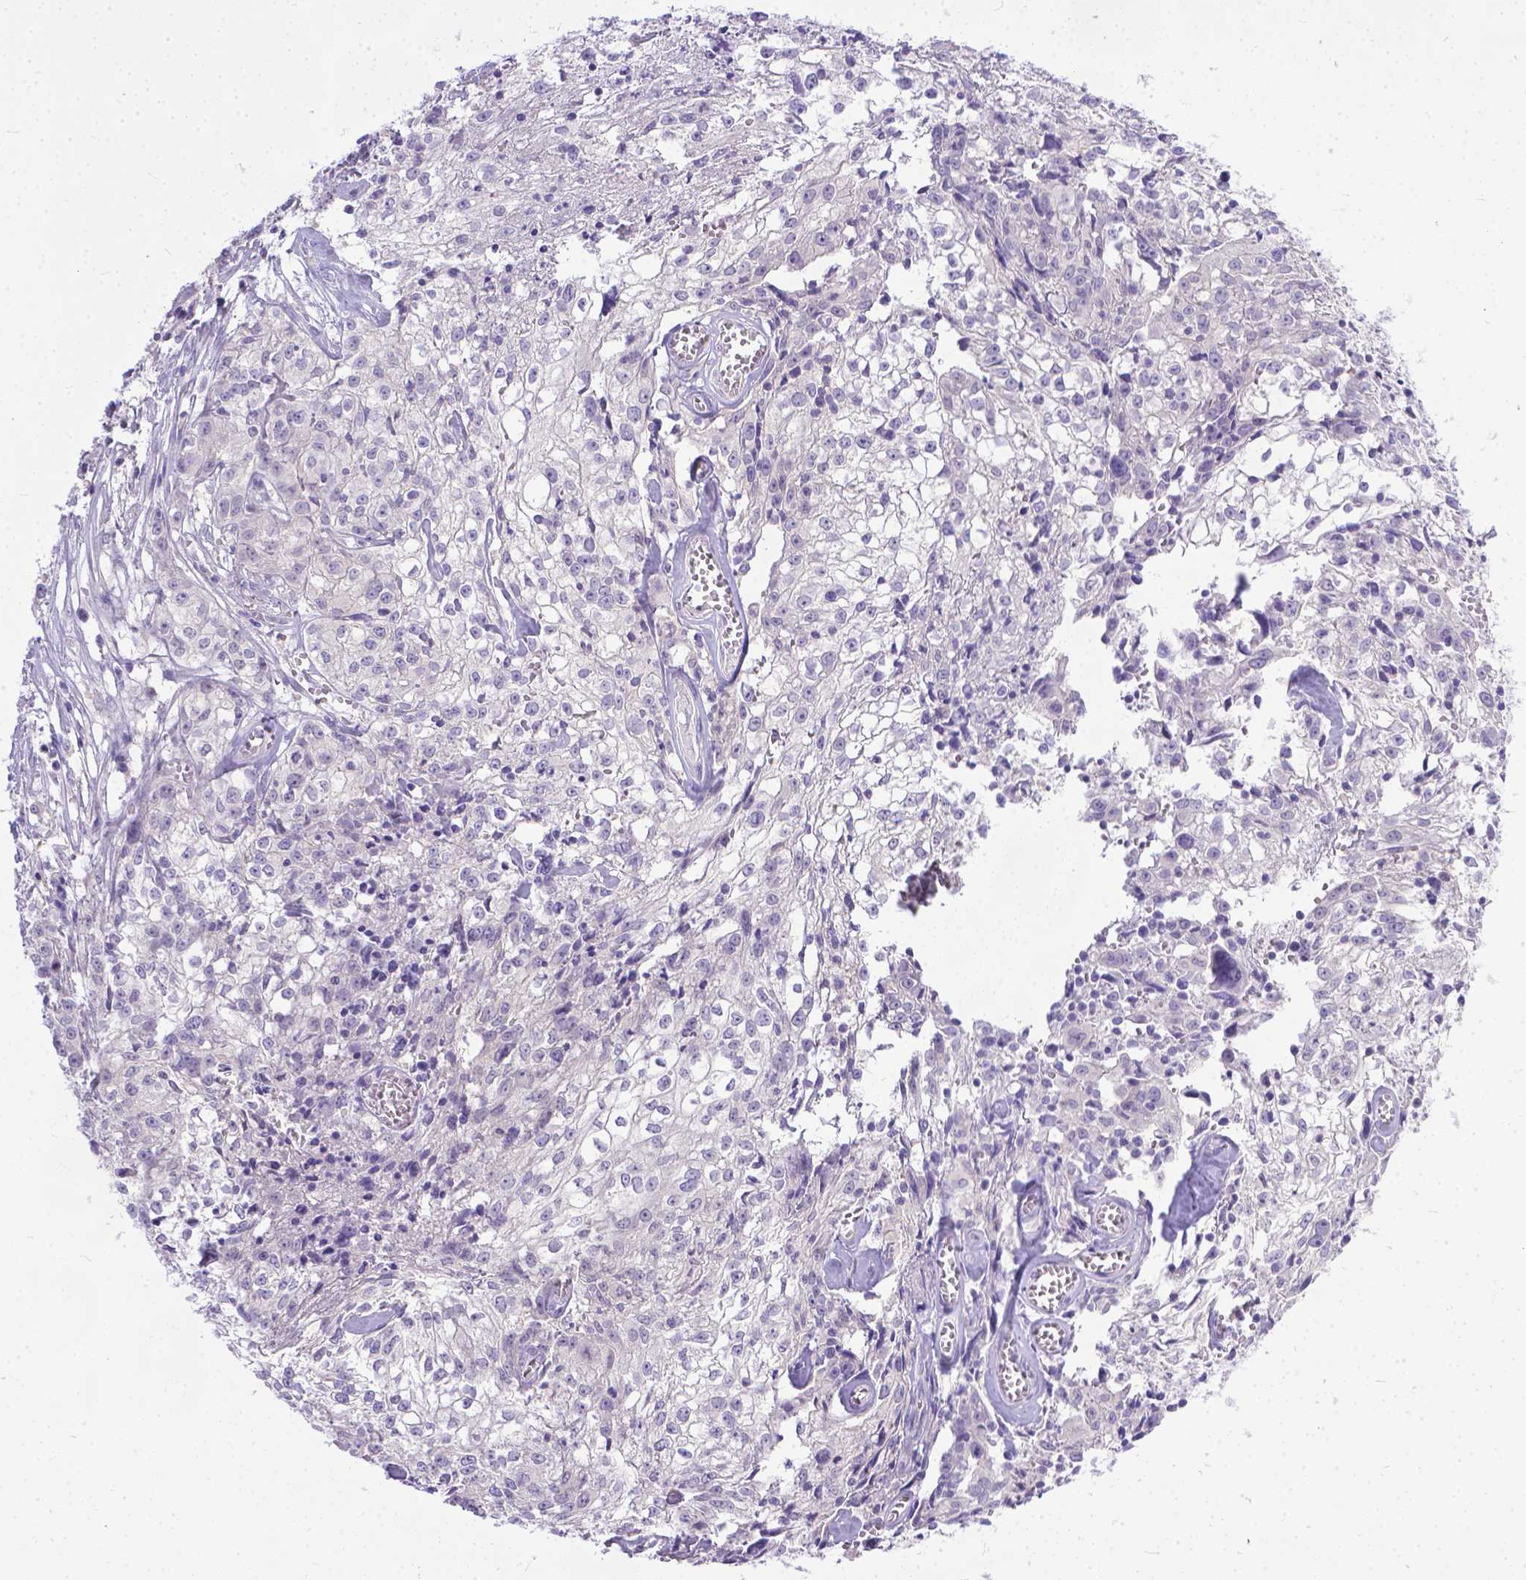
{"staining": {"intensity": "negative", "quantity": "none", "location": "none"}, "tissue": "cervical cancer", "cell_type": "Tumor cells", "image_type": "cancer", "snomed": [{"axis": "morphology", "description": "Squamous cell carcinoma, NOS"}, {"axis": "topography", "description": "Cervix"}], "caption": "There is no significant staining in tumor cells of cervical squamous cell carcinoma. (Immunohistochemistry, brightfield microscopy, high magnification).", "gene": "TTLL6", "patient": {"sex": "female", "age": 85}}